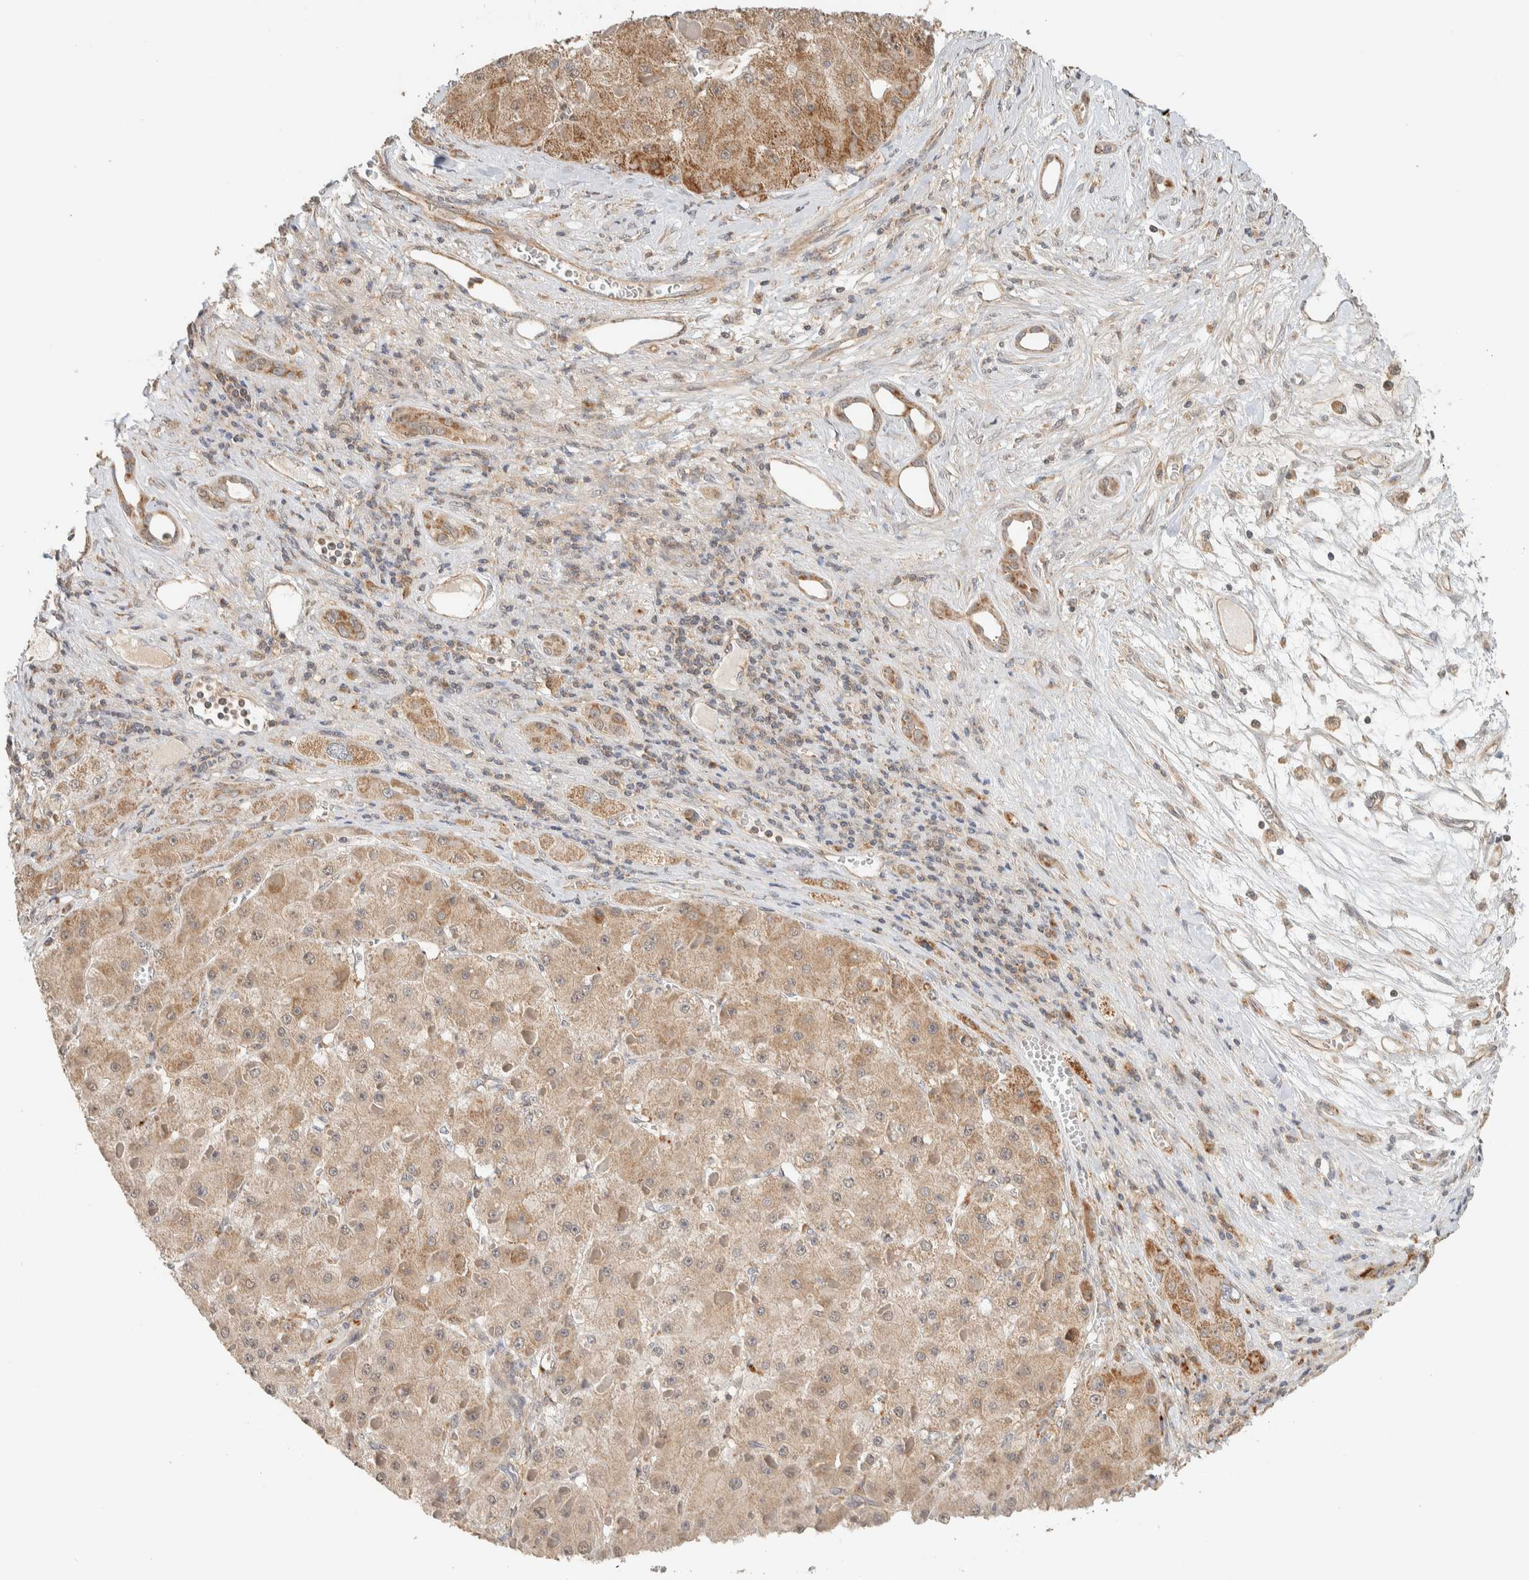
{"staining": {"intensity": "weak", "quantity": ">75%", "location": "cytoplasmic/membranous"}, "tissue": "liver cancer", "cell_type": "Tumor cells", "image_type": "cancer", "snomed": [{"axis": "morphology", "description": "Carcinoma, Hepatocellular, NOS"}, {"axis": "topography", "description": "Liver"}], "caption": "Brown immunohistochemical staining in liver cancer (hepatocellular carcinoma) displays weak cytoplasmic/membranous expression in approximately >75% of tumor cells.", "gene": "PDE7B", "patient": {"sex": "female", "age": 73}}